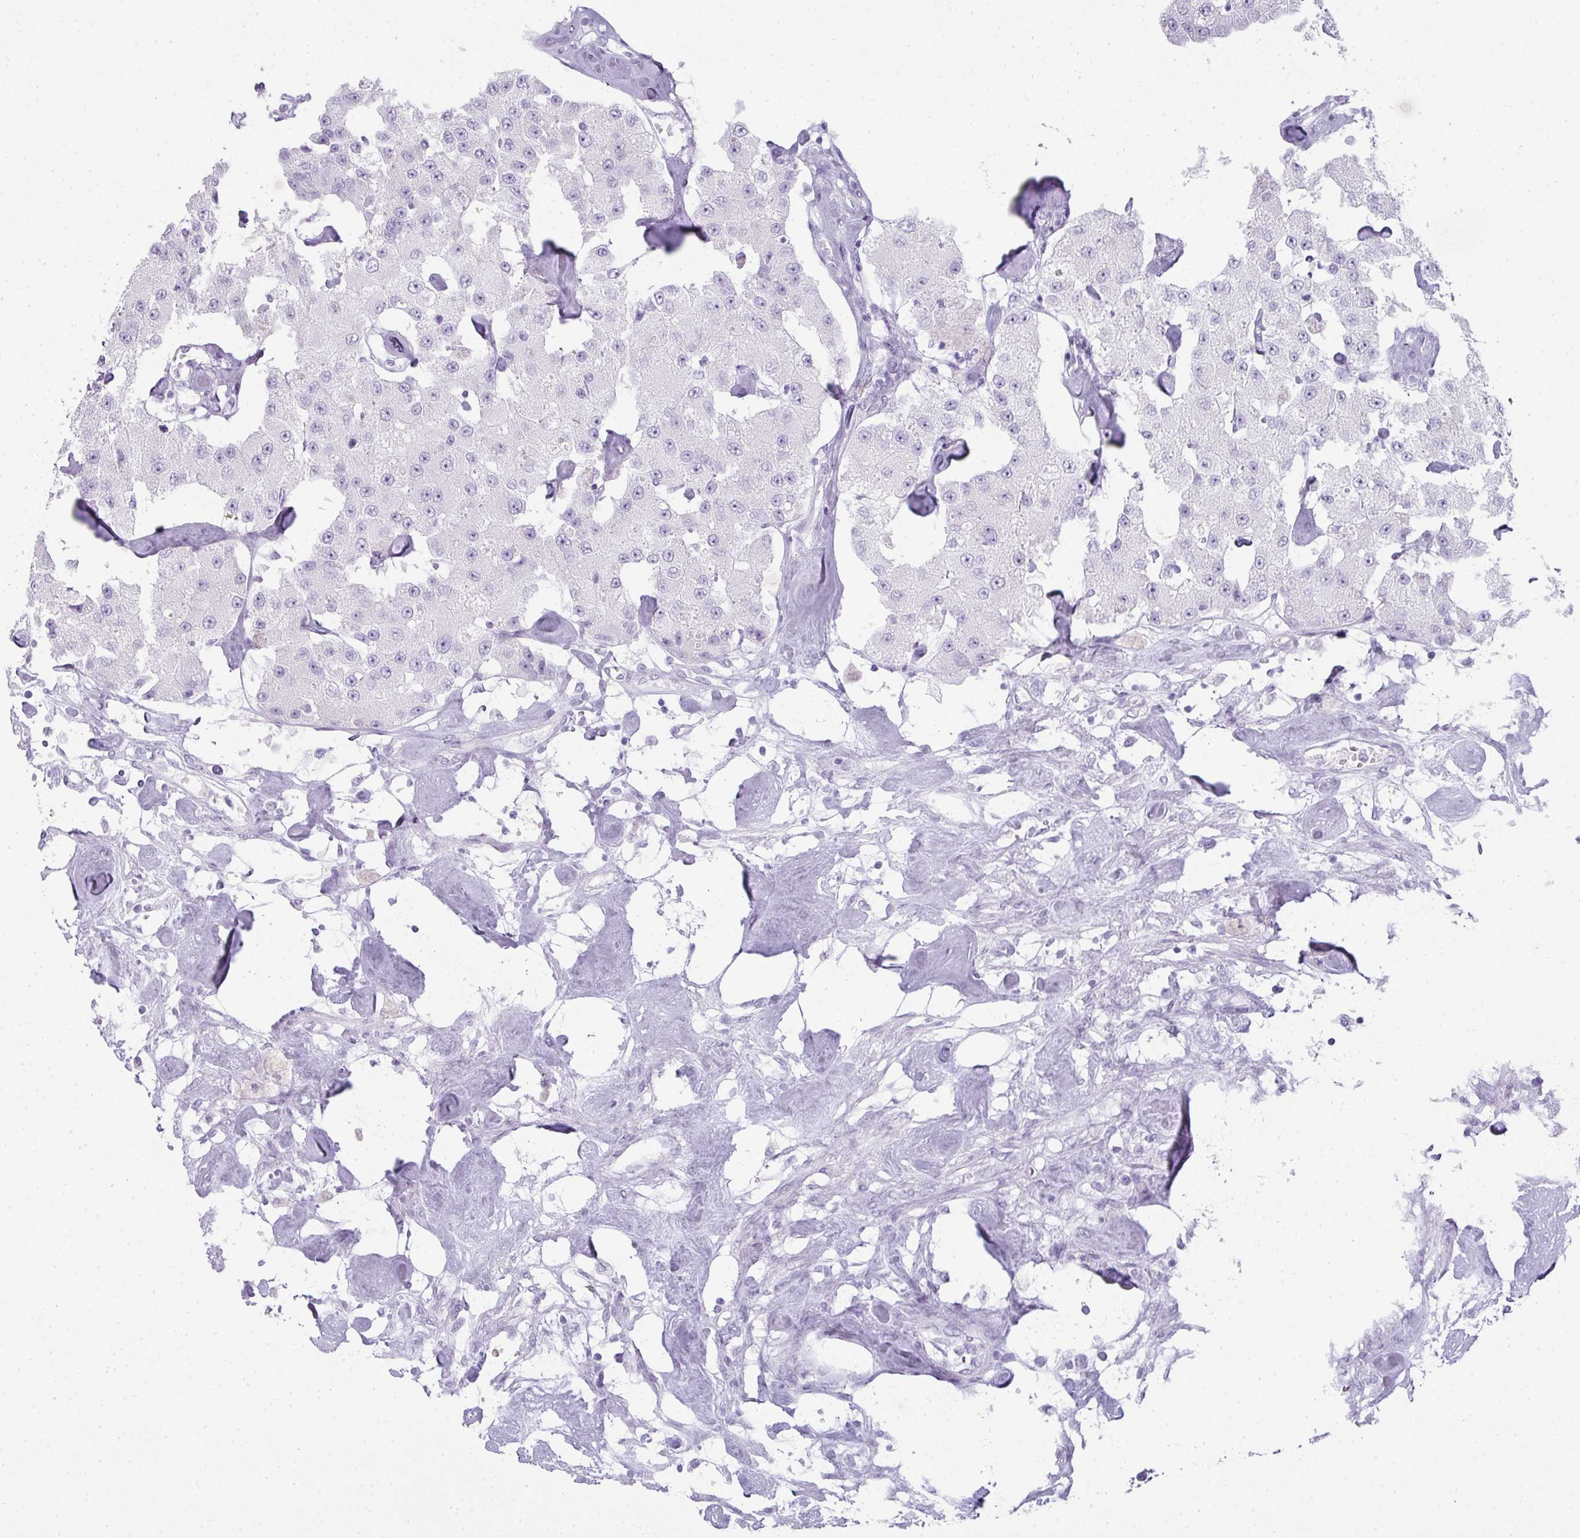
{"staining": {"intensity": "negative", "quantity": "none", "location": "none"}, "tissue": "carcinoid", "cell_type": "Tumor cells", "image_type": "cancer", "snomed": [{"axis": "morphology", "description": "Carcinoid, malignant, NOS"}, {"axis": "topography", "description": "Pancreas"}], "caption": "The immunohistochemistry (IHC) micrograph has no significant staining in tumor cells of carcinoid tissue.", "gene": "RBMY1F", "patient": {"sex": "male", "age": 41}}